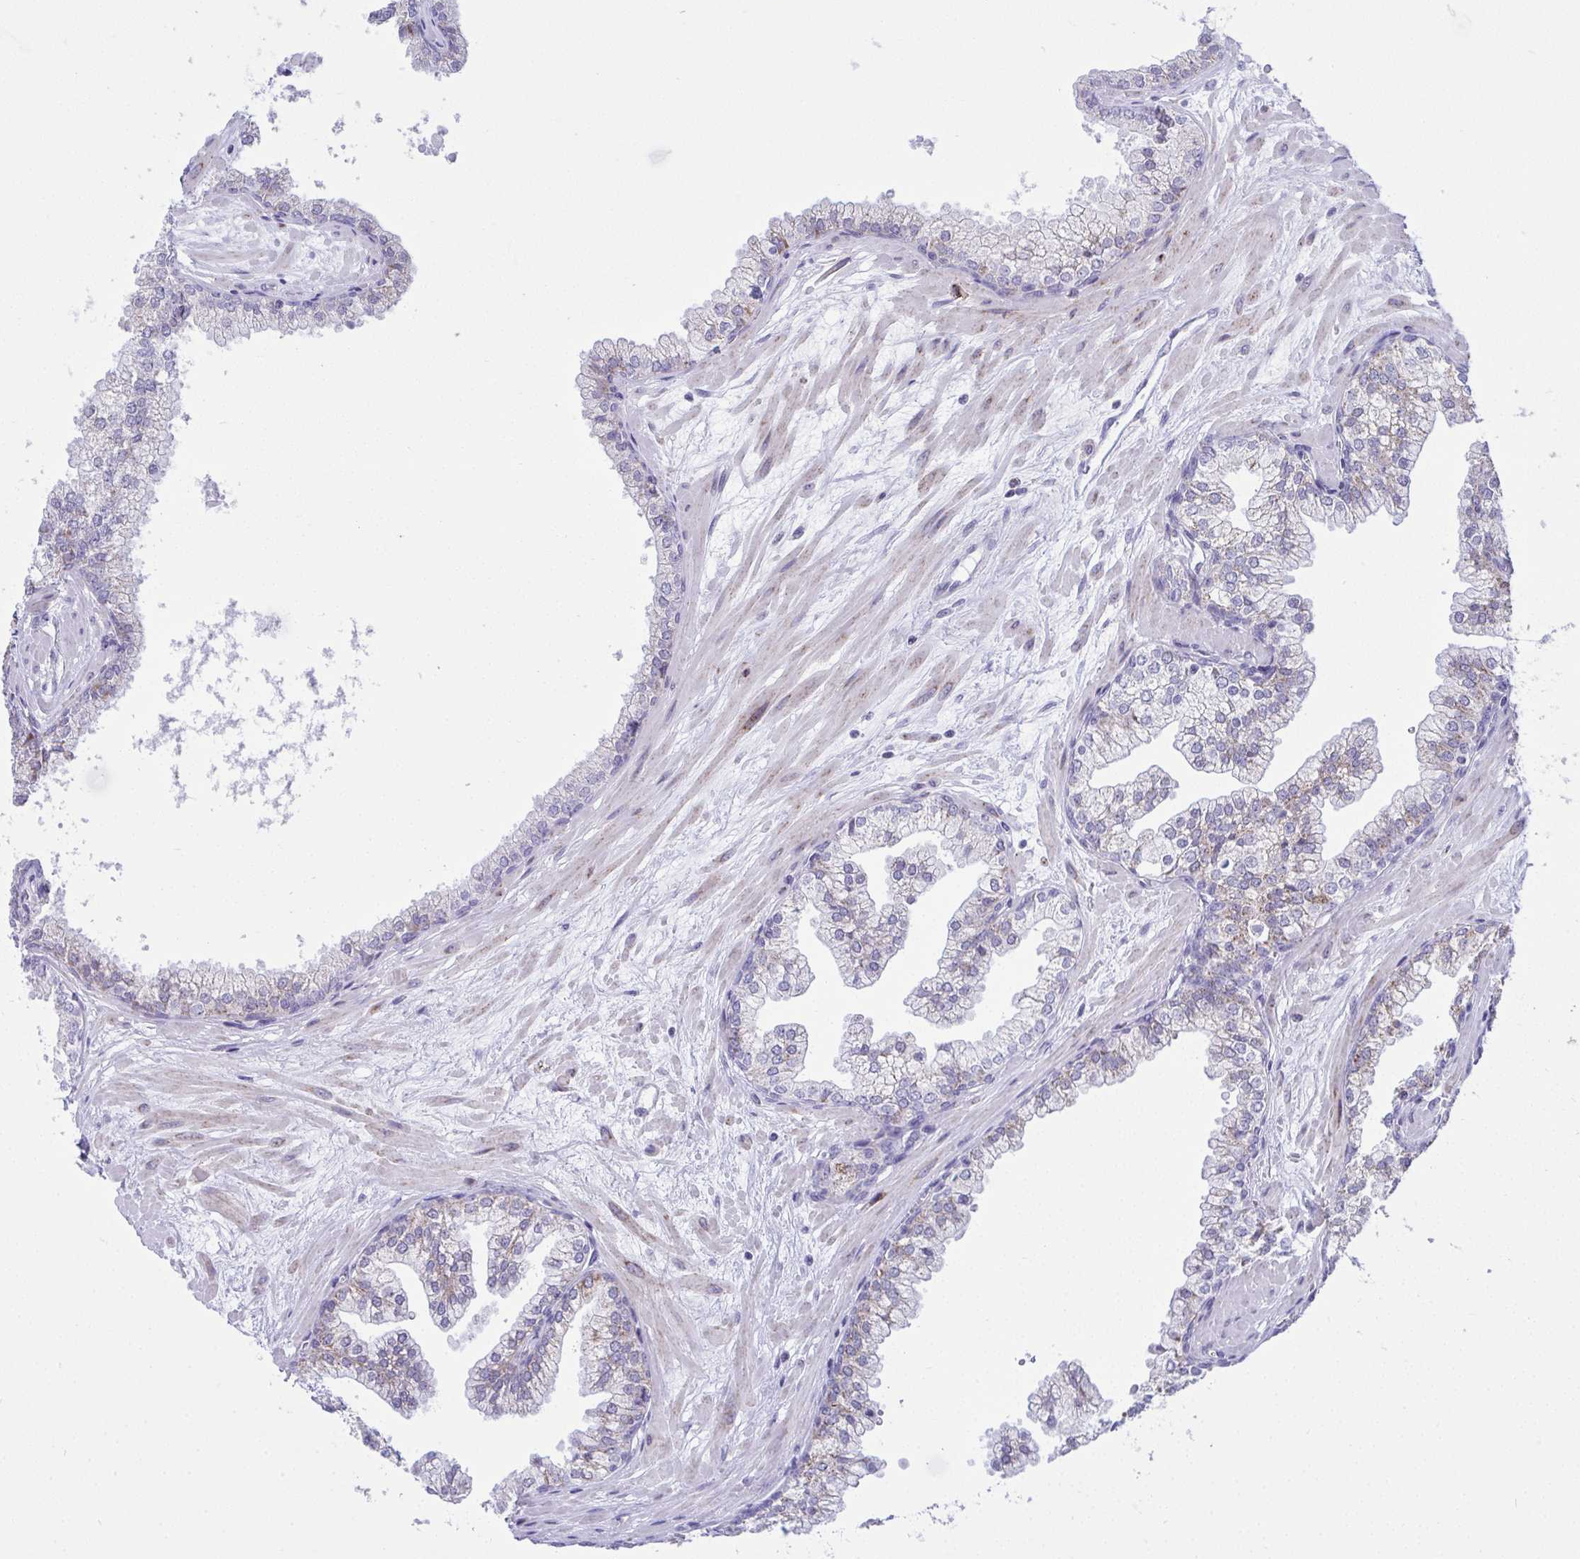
{"staining": {"intensity": "weak", "quantity": "25%-75%", "location": "cytoplasmic/membranous"}, "tissue": "prostate", "cell_type": "Glandular cells", "image_type": "normal", "snomed": [{"axis": "morphology", "description": "Normal tissue, NOS"}, {"axis": "topography", "description": "Prostate"}, {"axis": "topography", "description": "Peripheral nerve tissue"}], "caption": "Brown immunohistochemical staining in normal prostate exhibits weak cytoplasmic/membranous expression in approximately 25%-75% of glandular cells. (DAB IHC with brightfield microscopy, high magnification).", "gene": "PLA2G12B", "patient": {"sex": "male", "age": 61}}